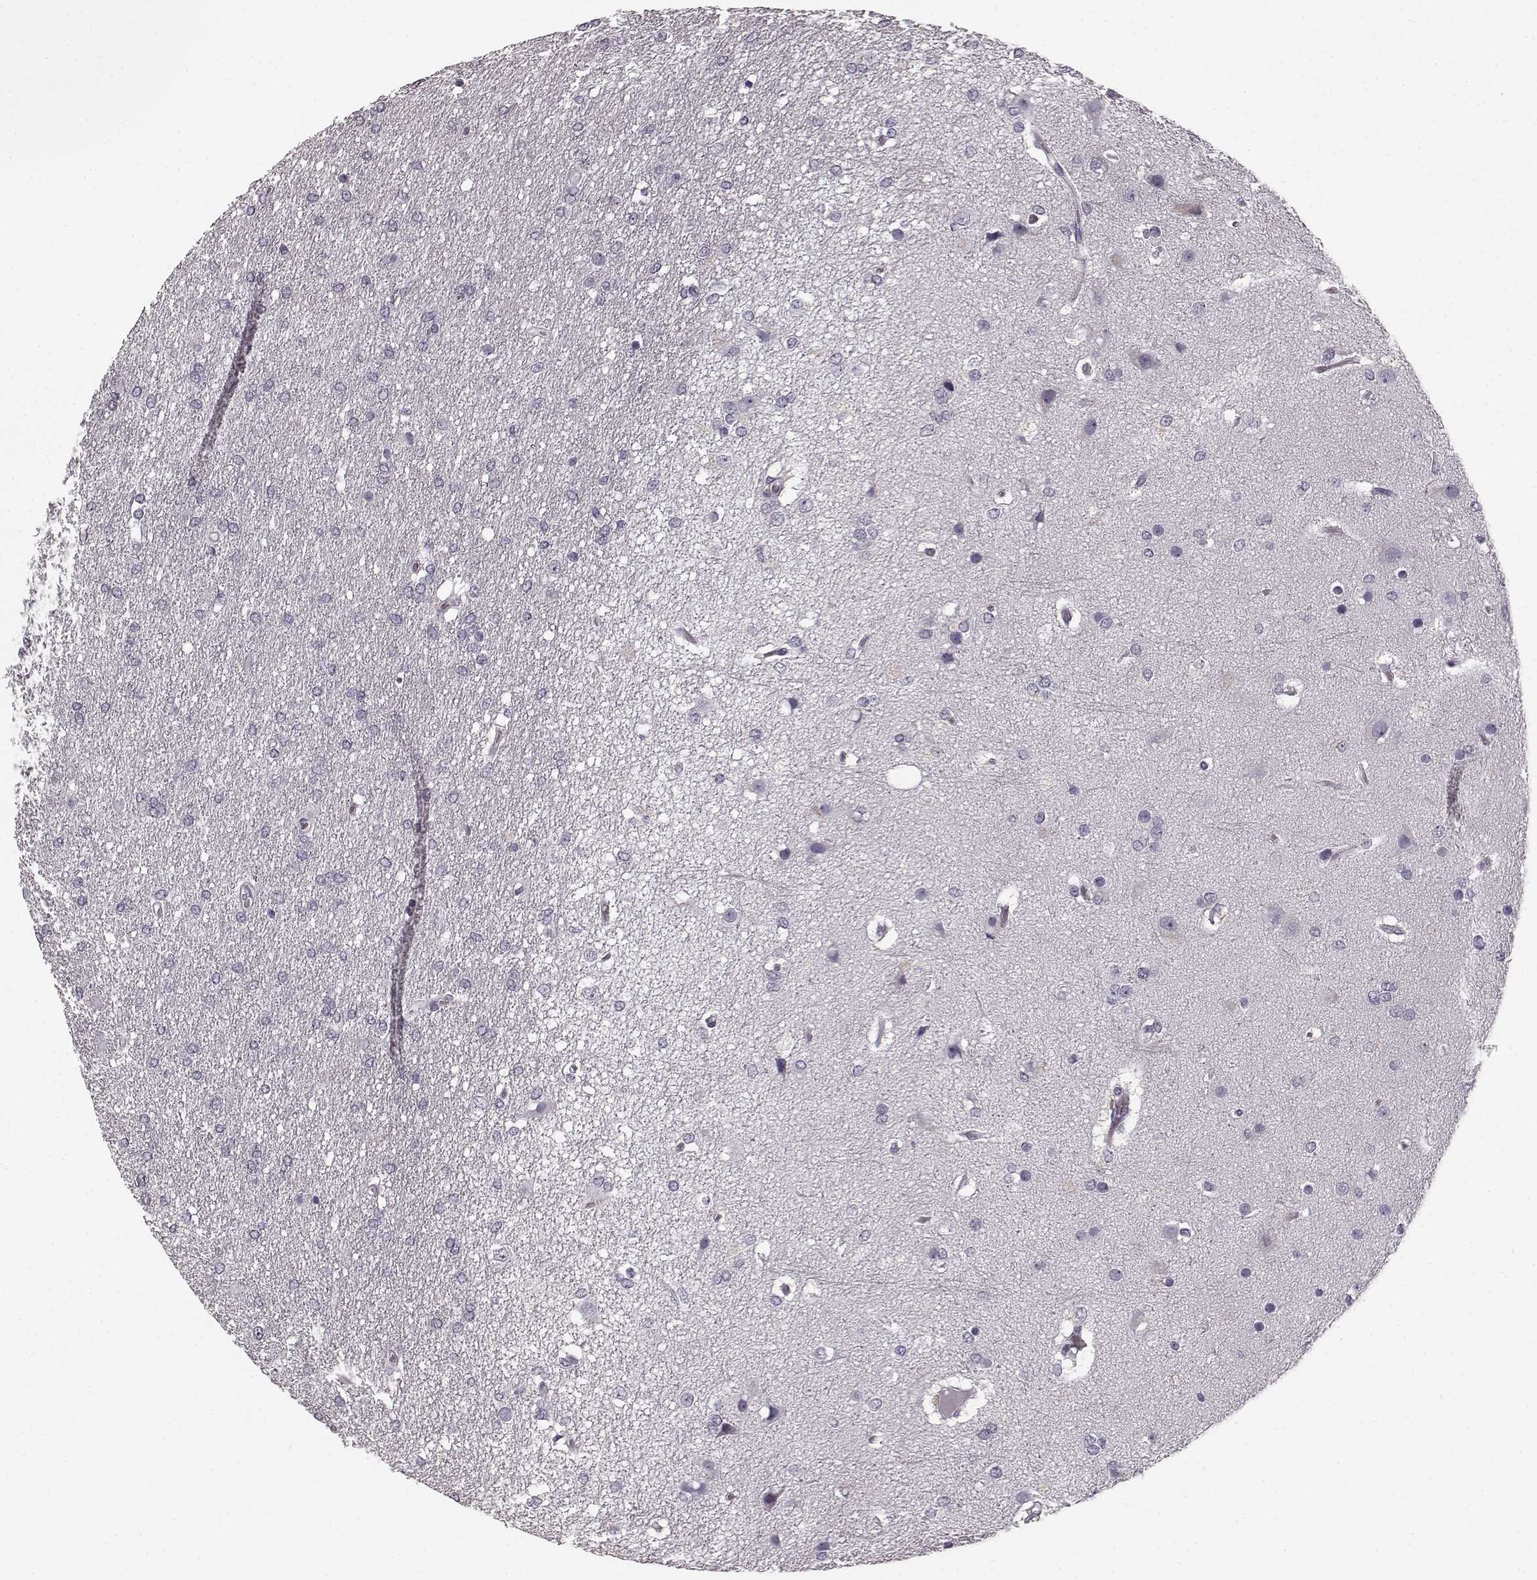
{"staining": {"intensity": "negative", "quantity": "none", "location": "none"}, "tissue": "glioma", "cell_type": "Tumor cells", "image_type": "cancer", "snomed": [{"axis": "morphology", "description": "Glioma, malignant, High grade"}, {"axis": "topography", "description": "Brain"}], "caption": "High magnification brightfield microscopy of malignant glioma (high-grade) stained with DAB (brown) and counterstained with hematoxylin (blue): tumor cells show no significant expression. Nuclei are stained in blue.", "gene": "TMPRSS15", "patient": {"sex": "female", "age": 61}}